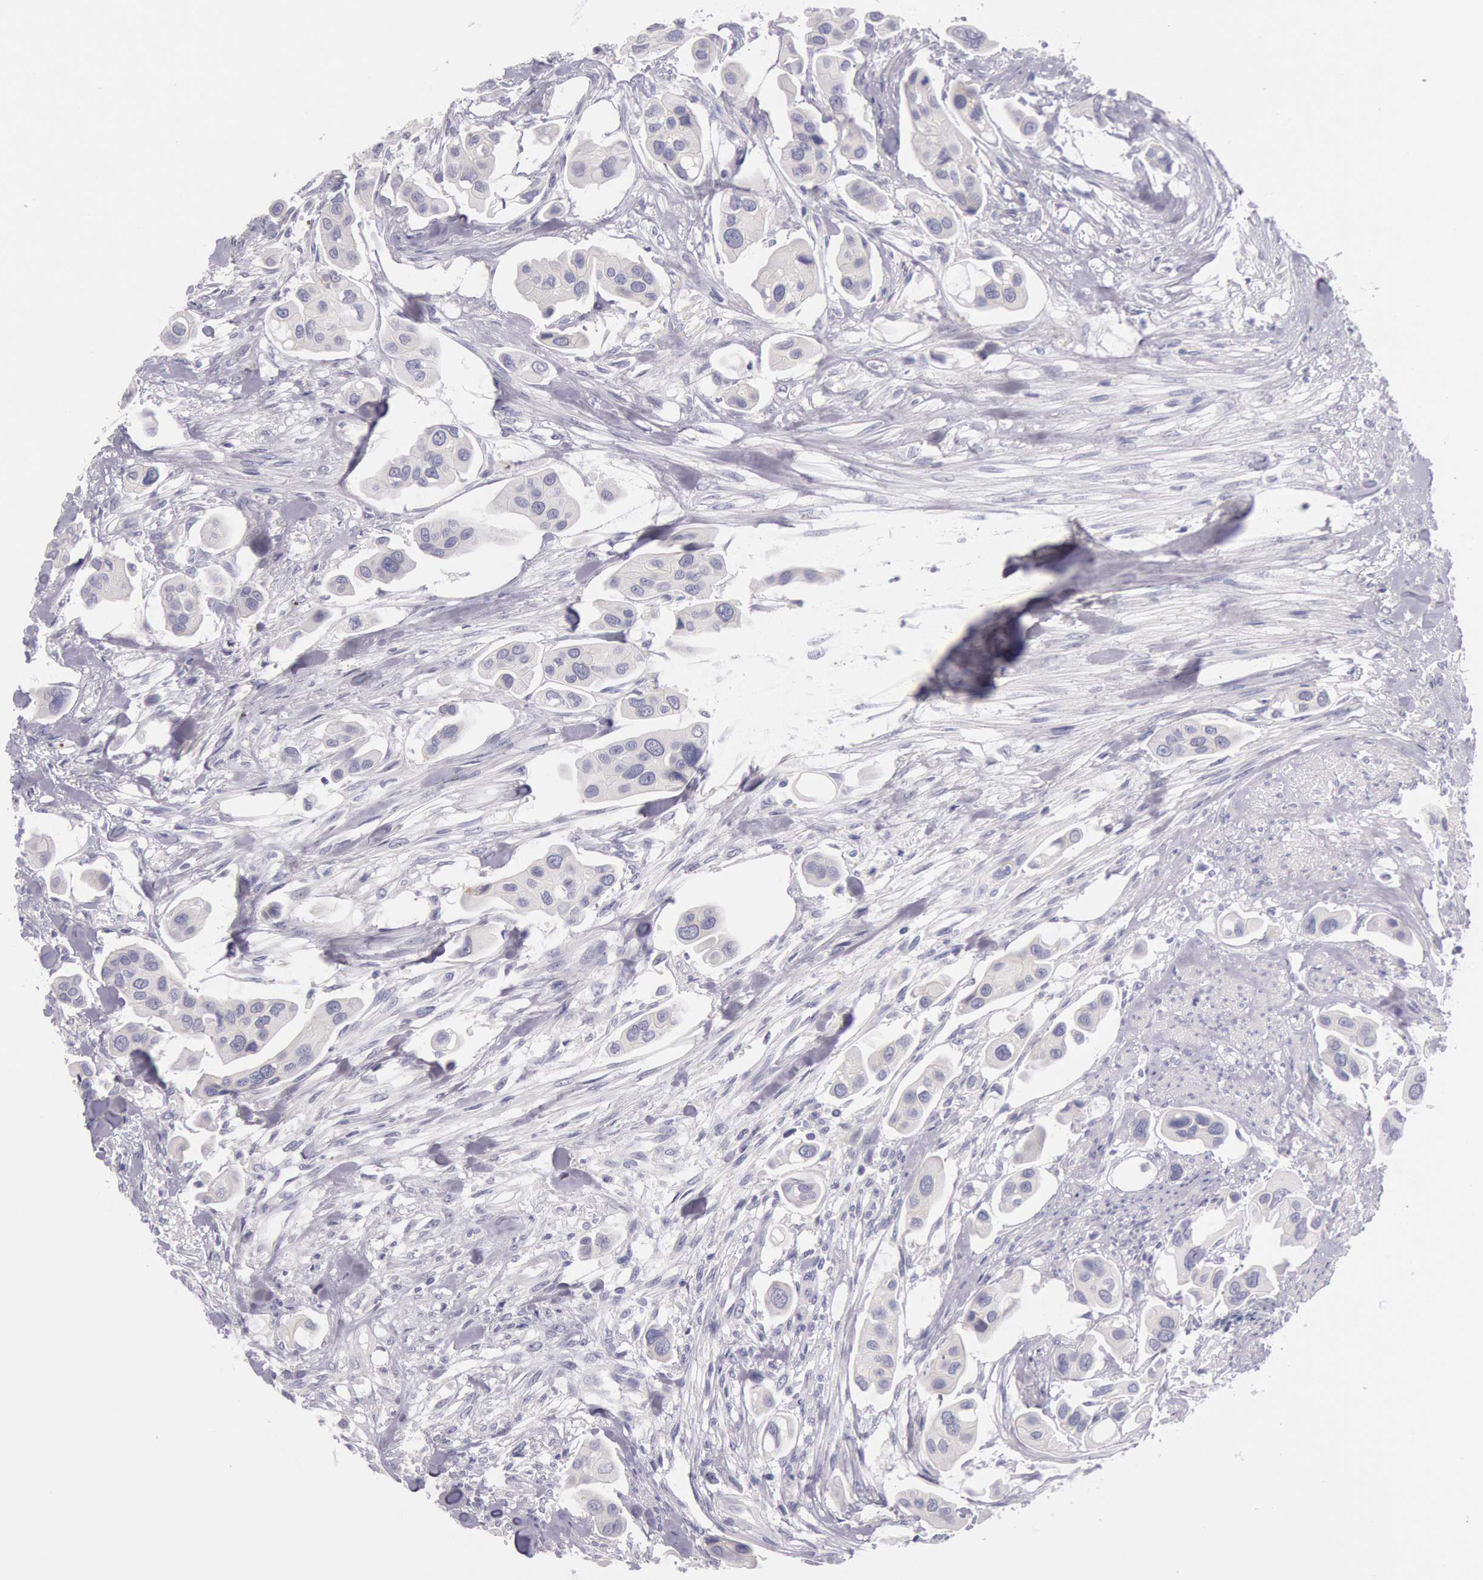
{"staining": {"intensity": "negative", "quantity": "none", "location": "none"}, "tissue": "urothelial cancer", "cell_type": "Tumor cells", "image_type": "cancer", "snomed": [{"axis": "morphology", "description": "Adenocarcinoma, NOS"}, {"axis": "topography", "description": "Urinary bladder"}], "caption": "Micrograph shows no protein positivity in tumor cells of adenocarcinoma tissue. (DAB (3,3'-diaminobenzidine) immunohistochemistry, high magnification).", "gene": "EGFR", "patient": {"sex": "male", "age": 61}}